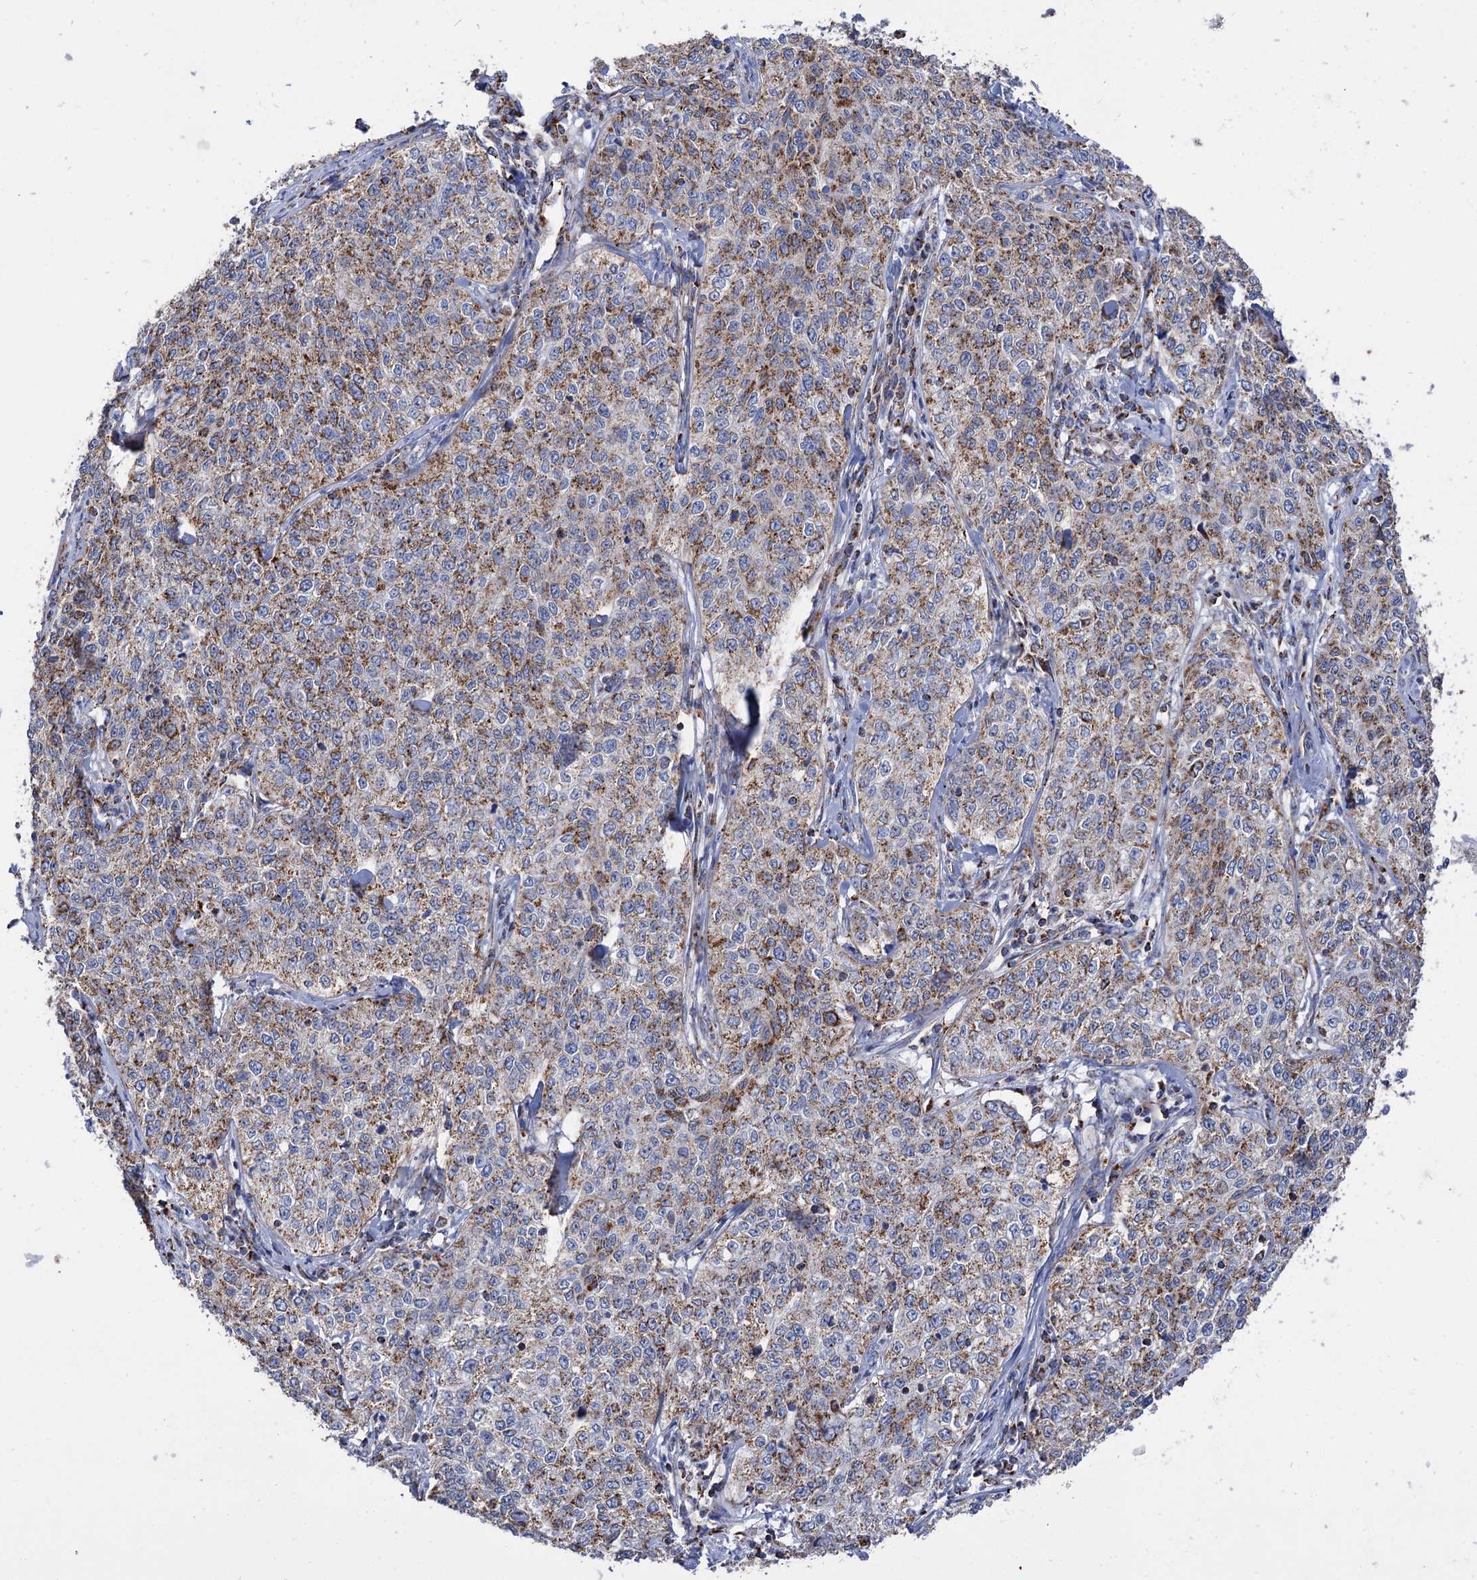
{"staining": {"intensity": "moderate", "quantity": ">75%", "location": "cytoplasmic/membranous"}, "tissue": "cervical cancer", "cell_type": "Tumor cells", "image_type": "cancer", "snomed": [{"axis": "morphology", "description": "Squamous cell carcinoma, NOS"}, {"axis": "topography", "description": "Cervix"}], "caption": "The image reveals a brown stain indicating the presence of a protein in the cytoplasmic/membranous of tumor cells in cervical squamous cell carcinoma.", "gene": "ABHD10", "patient": {"sex": "female", "age": 35}}